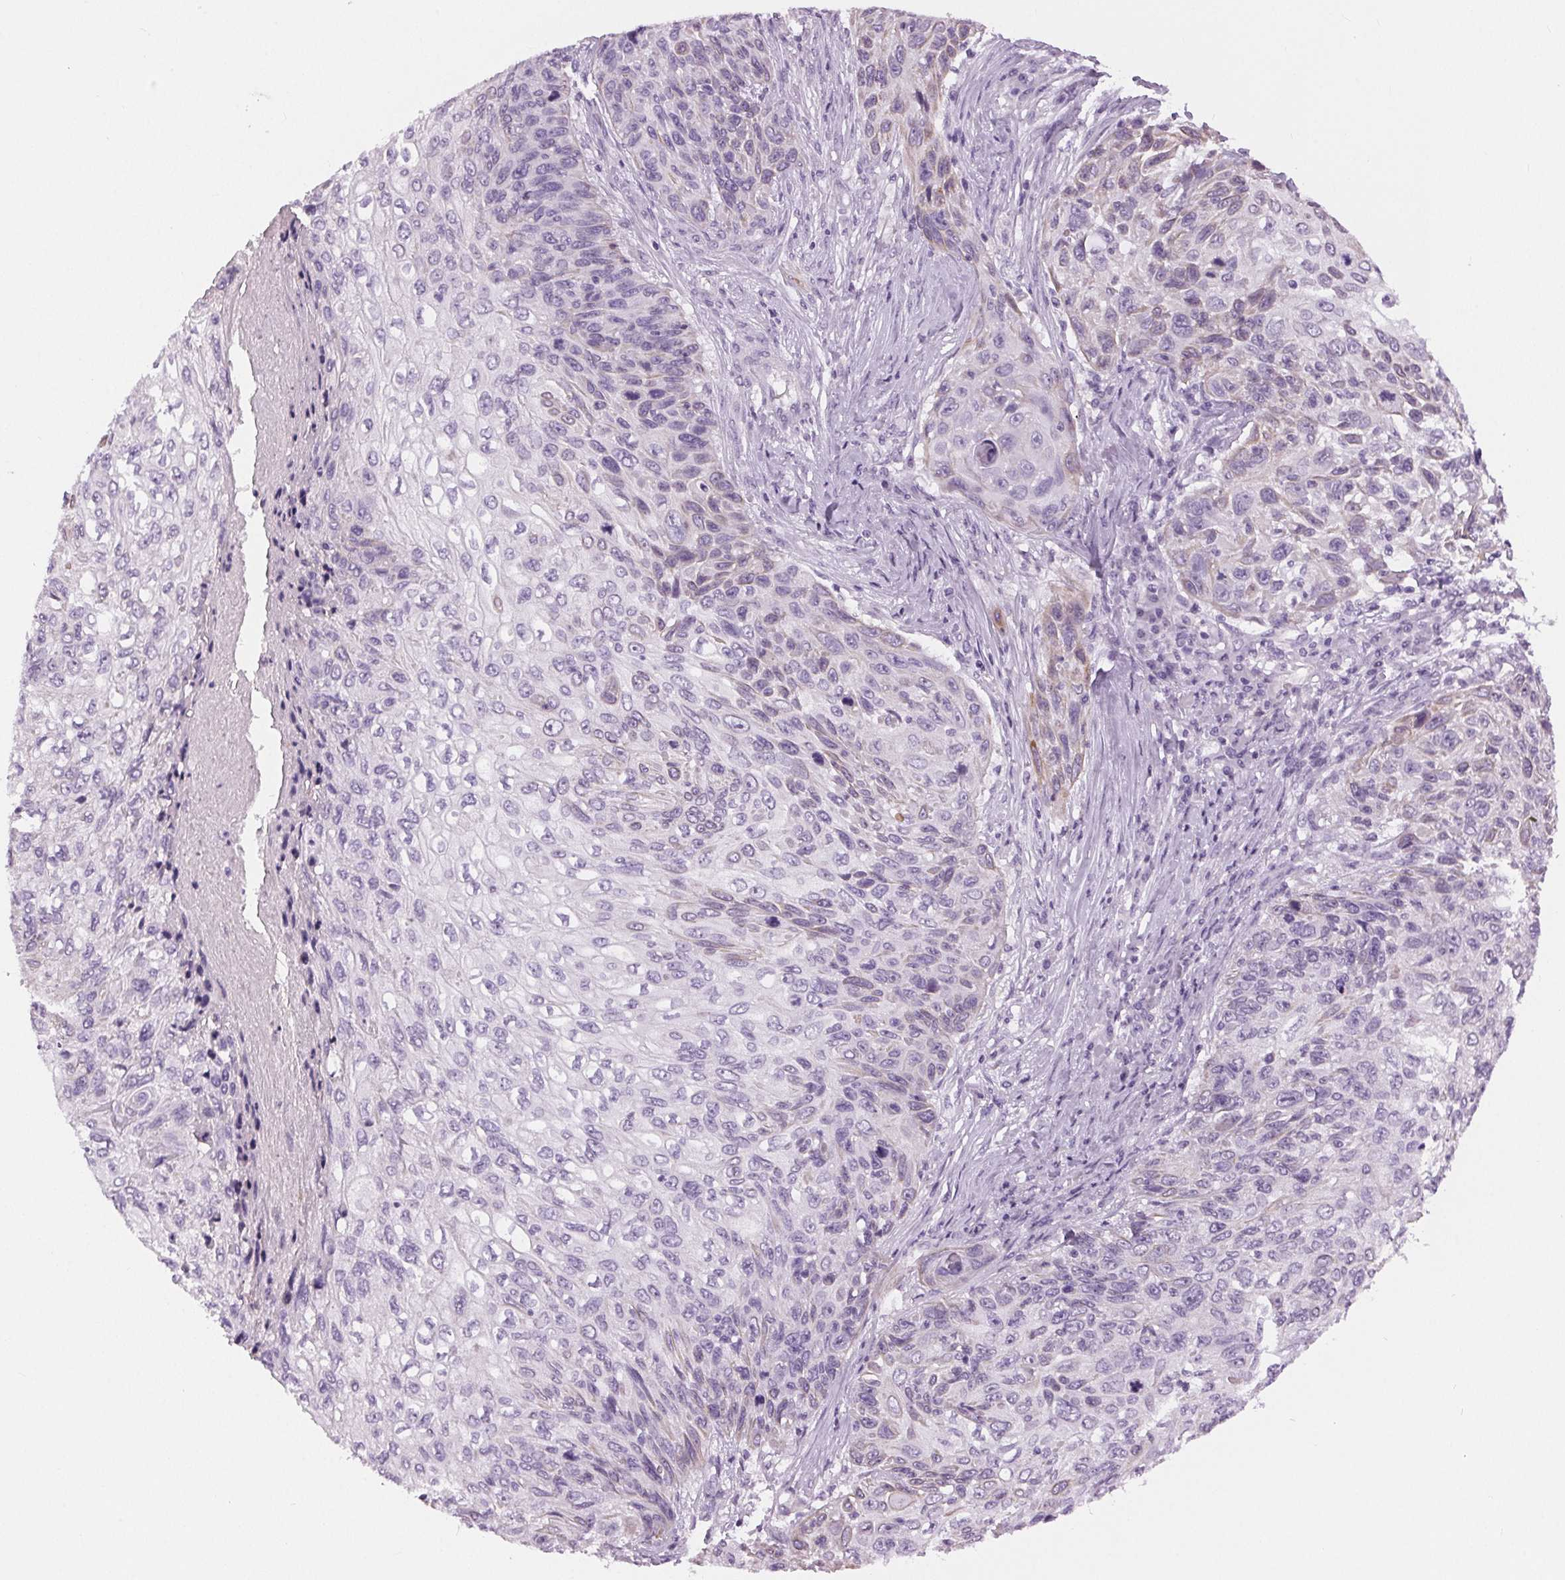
{"staining": {"intensity": "negative", "quantity": "none", "location": "none"}, "tissue": "skin cancer", "cell_type": "Tumor cells", "image_type": "cancer", "snomed": [{"axis": "morphology", "description": "Squamous cell carcinoma, NOS"}, {"axis": "topography", "description": "Skin"}], "caption": "Tumor cells are negative for protein expression in human skin cancer (squamous cell carcinoma). (DAB immunohistochemistry (IHC) visualized using brightfield microscopy, high magnification).", "gene": "MISP", "patient": {"sex": "male", "age": 92}}